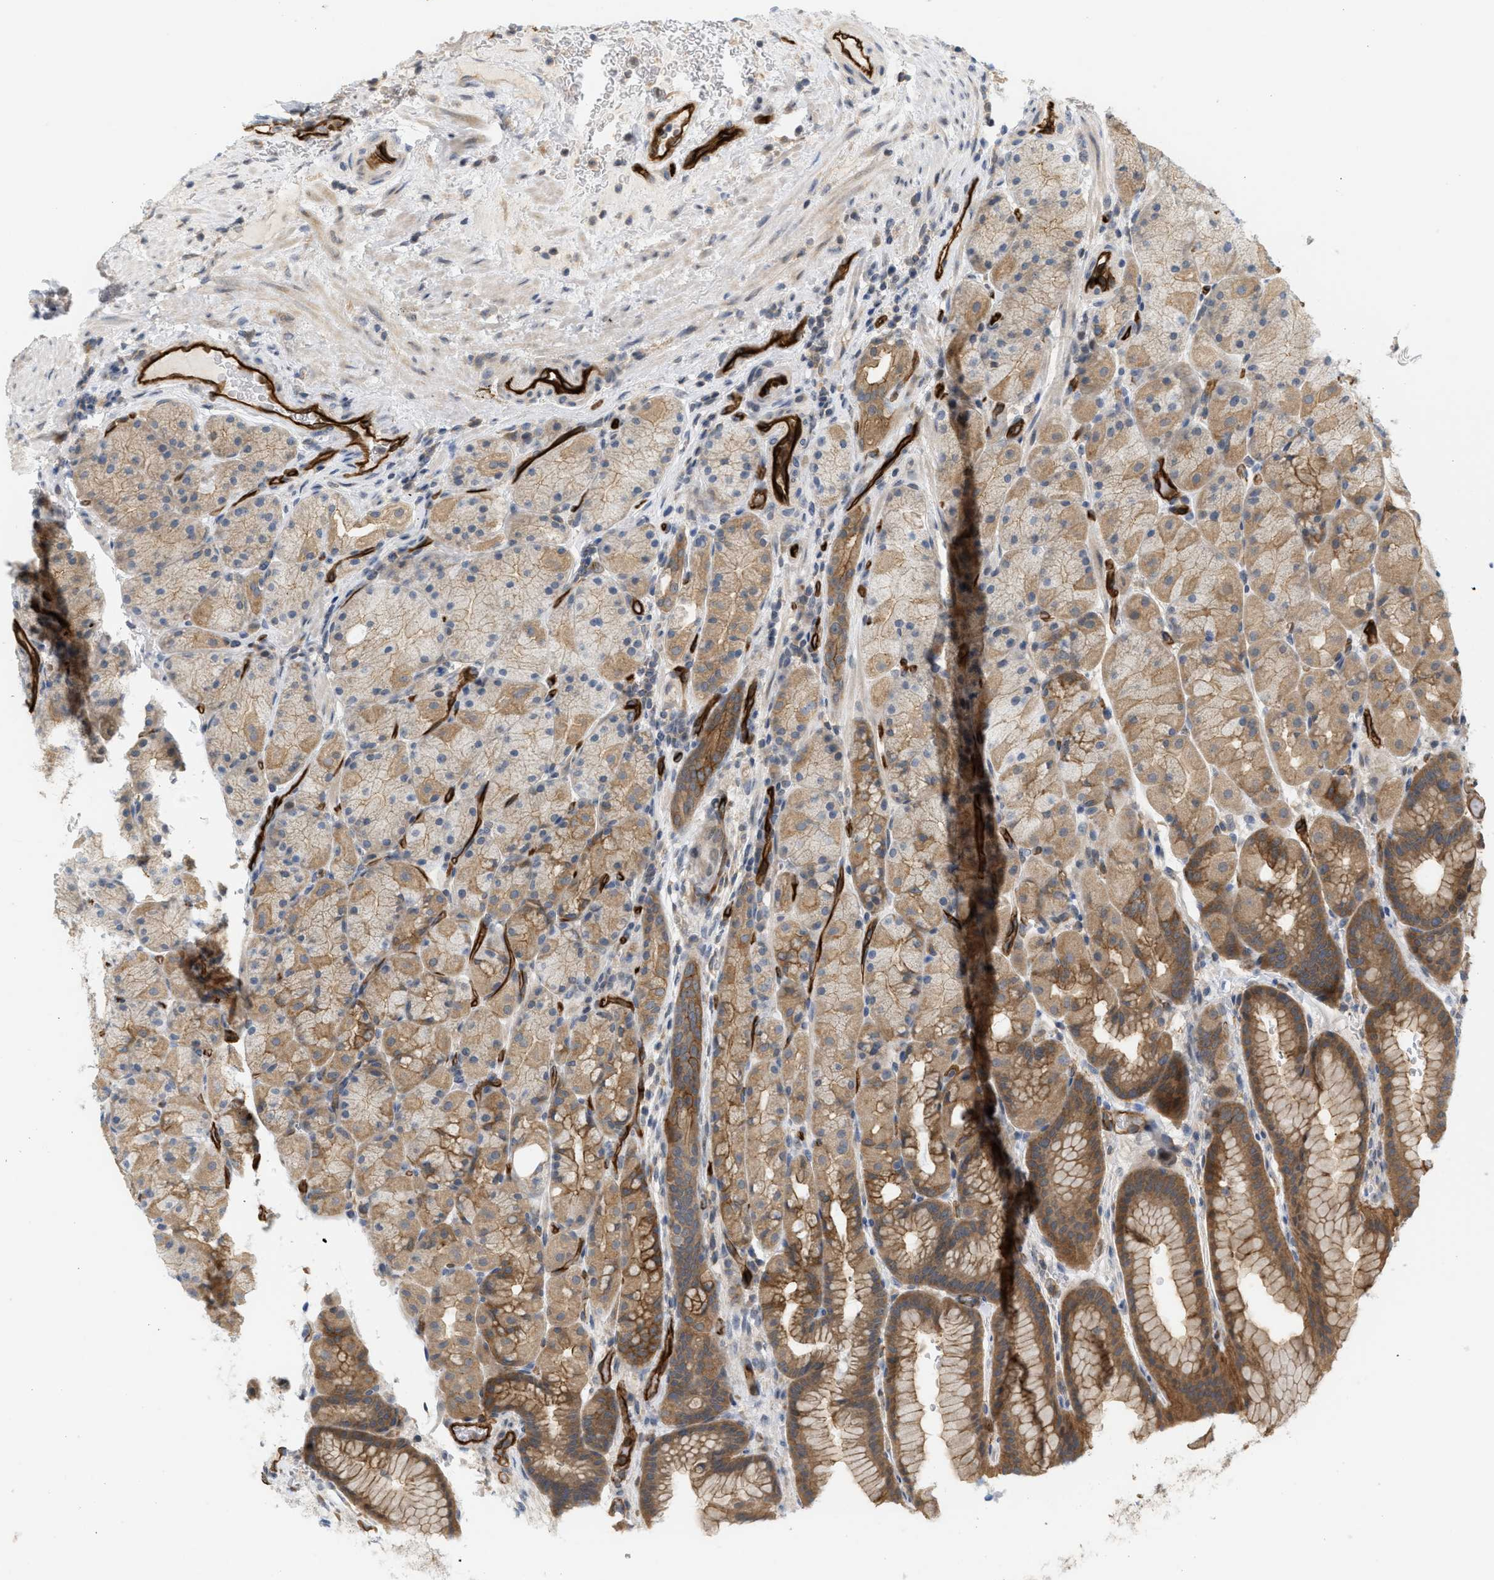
{"staining": {"intensity": "moderate", "quantity": ">75%", "location": "cytoplasmic/membranous"}, "tissue": "stomach", "cell_type": "Glandular cells", "image_type": "normal", "snomed": [{"axis": "morphology", "description": "Normal tissue, NOS"}, {"axis": "morphology", "description": "Carcinoid, malignant, NOS"}, {"axis": "topography", "description": "Stomach, upper"}], "caption": "This histopathology image exhibits immunohistochemistry (IHC) staining of normal human stomach, with medium moderate cytoplasmic/membranous positivity in about >75% of glandular cells.", "gene": "PALMD", "patient": {"sex": "male", "age": 39}}